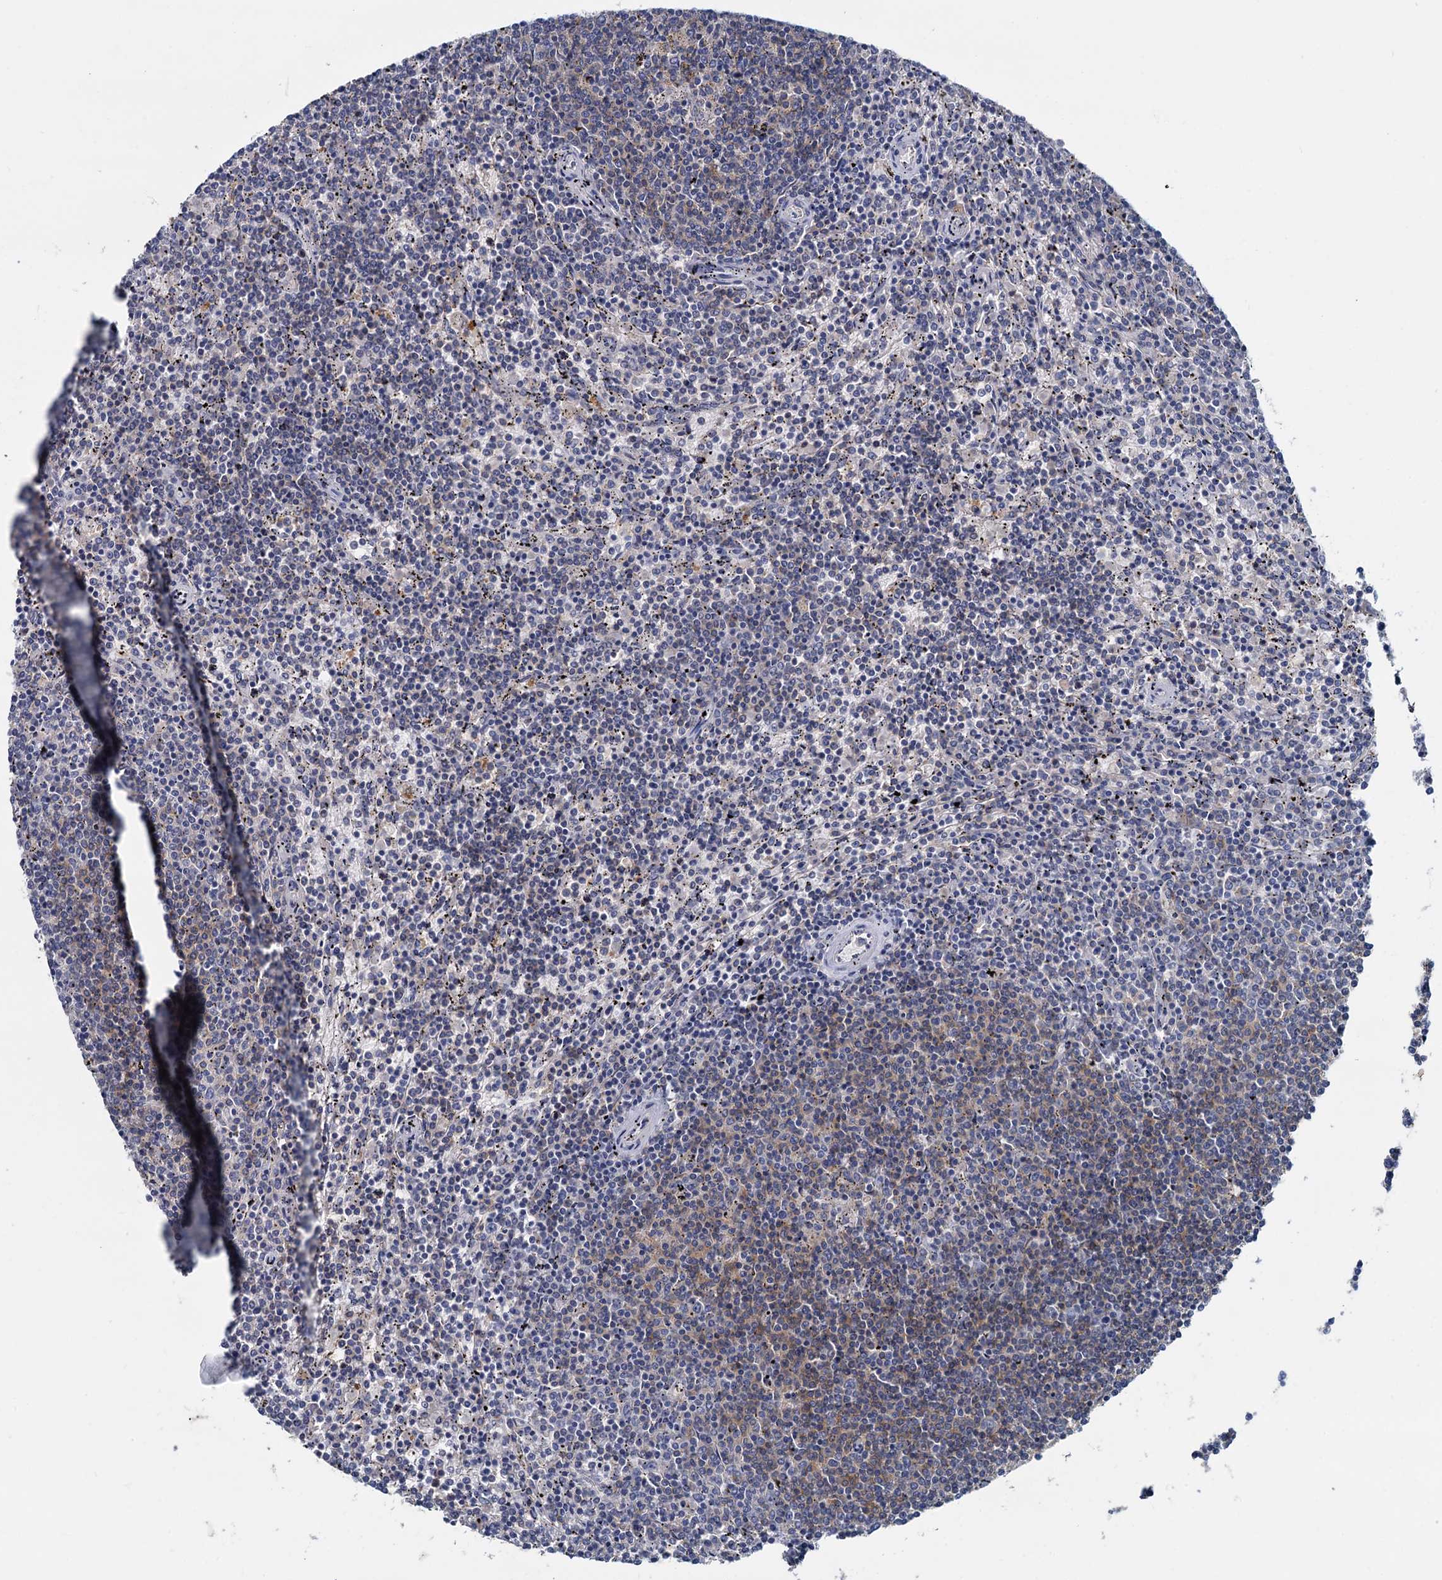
{"staining": {"intensity": "negative", "quantity": "none", "location": "none"}, "tissue": "lymphoma", "cell_type": "Tumor cells", "image_type": "cancer", "snomed": [{"axis": "morphology", "description": "Malignant lymphoma, non-Hodgkin's type, Low grade"}, {"axis": "topography", "description": "Spleen"}], "caption": "This is an IHC micrograph of human lymphoma. There is no positivity in tumor cells.", "gene": "ACSM3", "patient": {"sex": "female", "age": 50}}